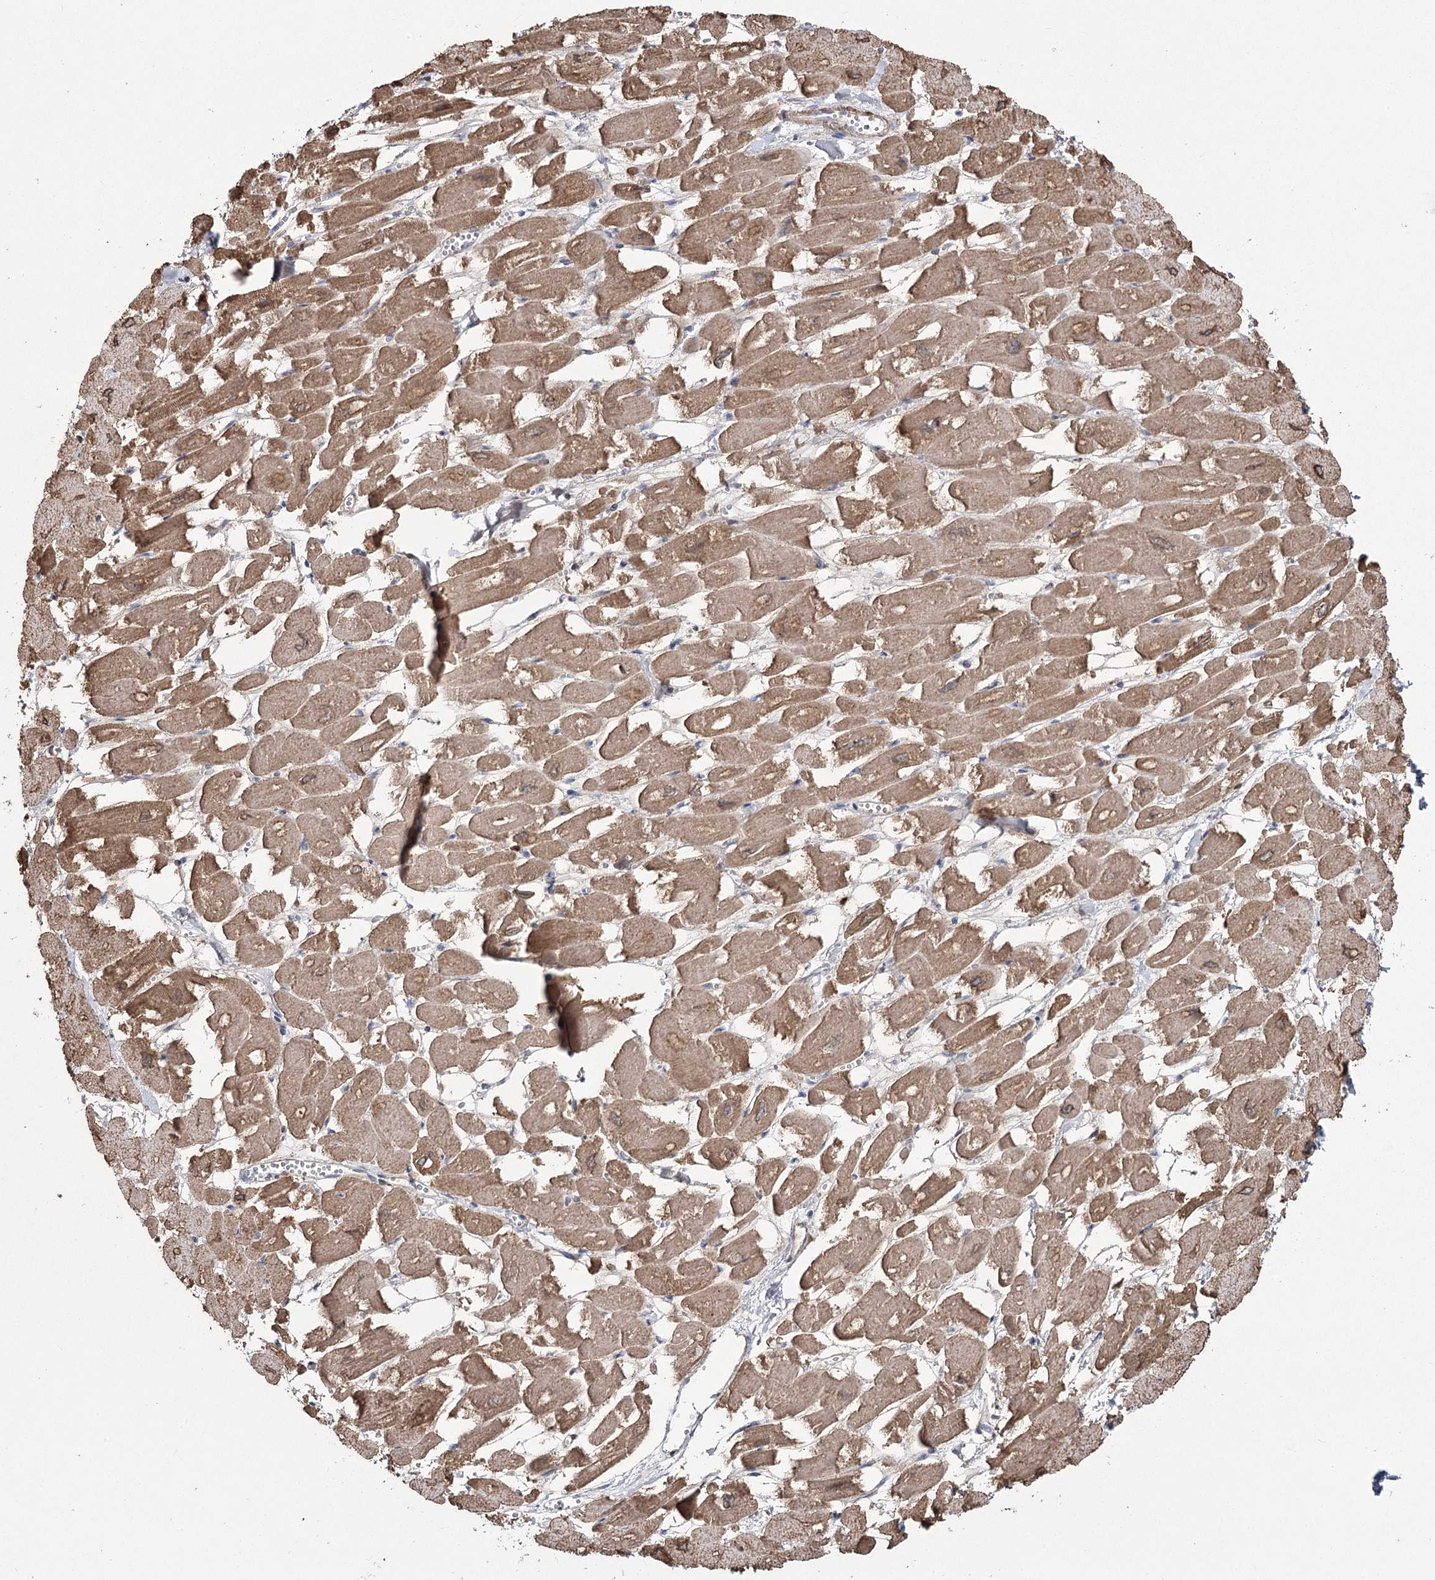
{"staining": {"intensity": "moderate", "quantity": ">75%", "location": "cytoplasmic/membranous"}, "tissue": "heart muscle", "cell_type": "Cardiomyocytes", "image_type": "normal", "snomed": [{"axis": "morphology", "description": "Normal tissue, NOS"}, {"axis": "topography", "description": "Heart"}], "caption": "A brown stain labels moderate cytoplasmic/membranous positivity of a protein in cardiomyocytes of unremarkable human heart muscle.", "gene": "ME3", "patient": {"sex": "male", "age": 54}}